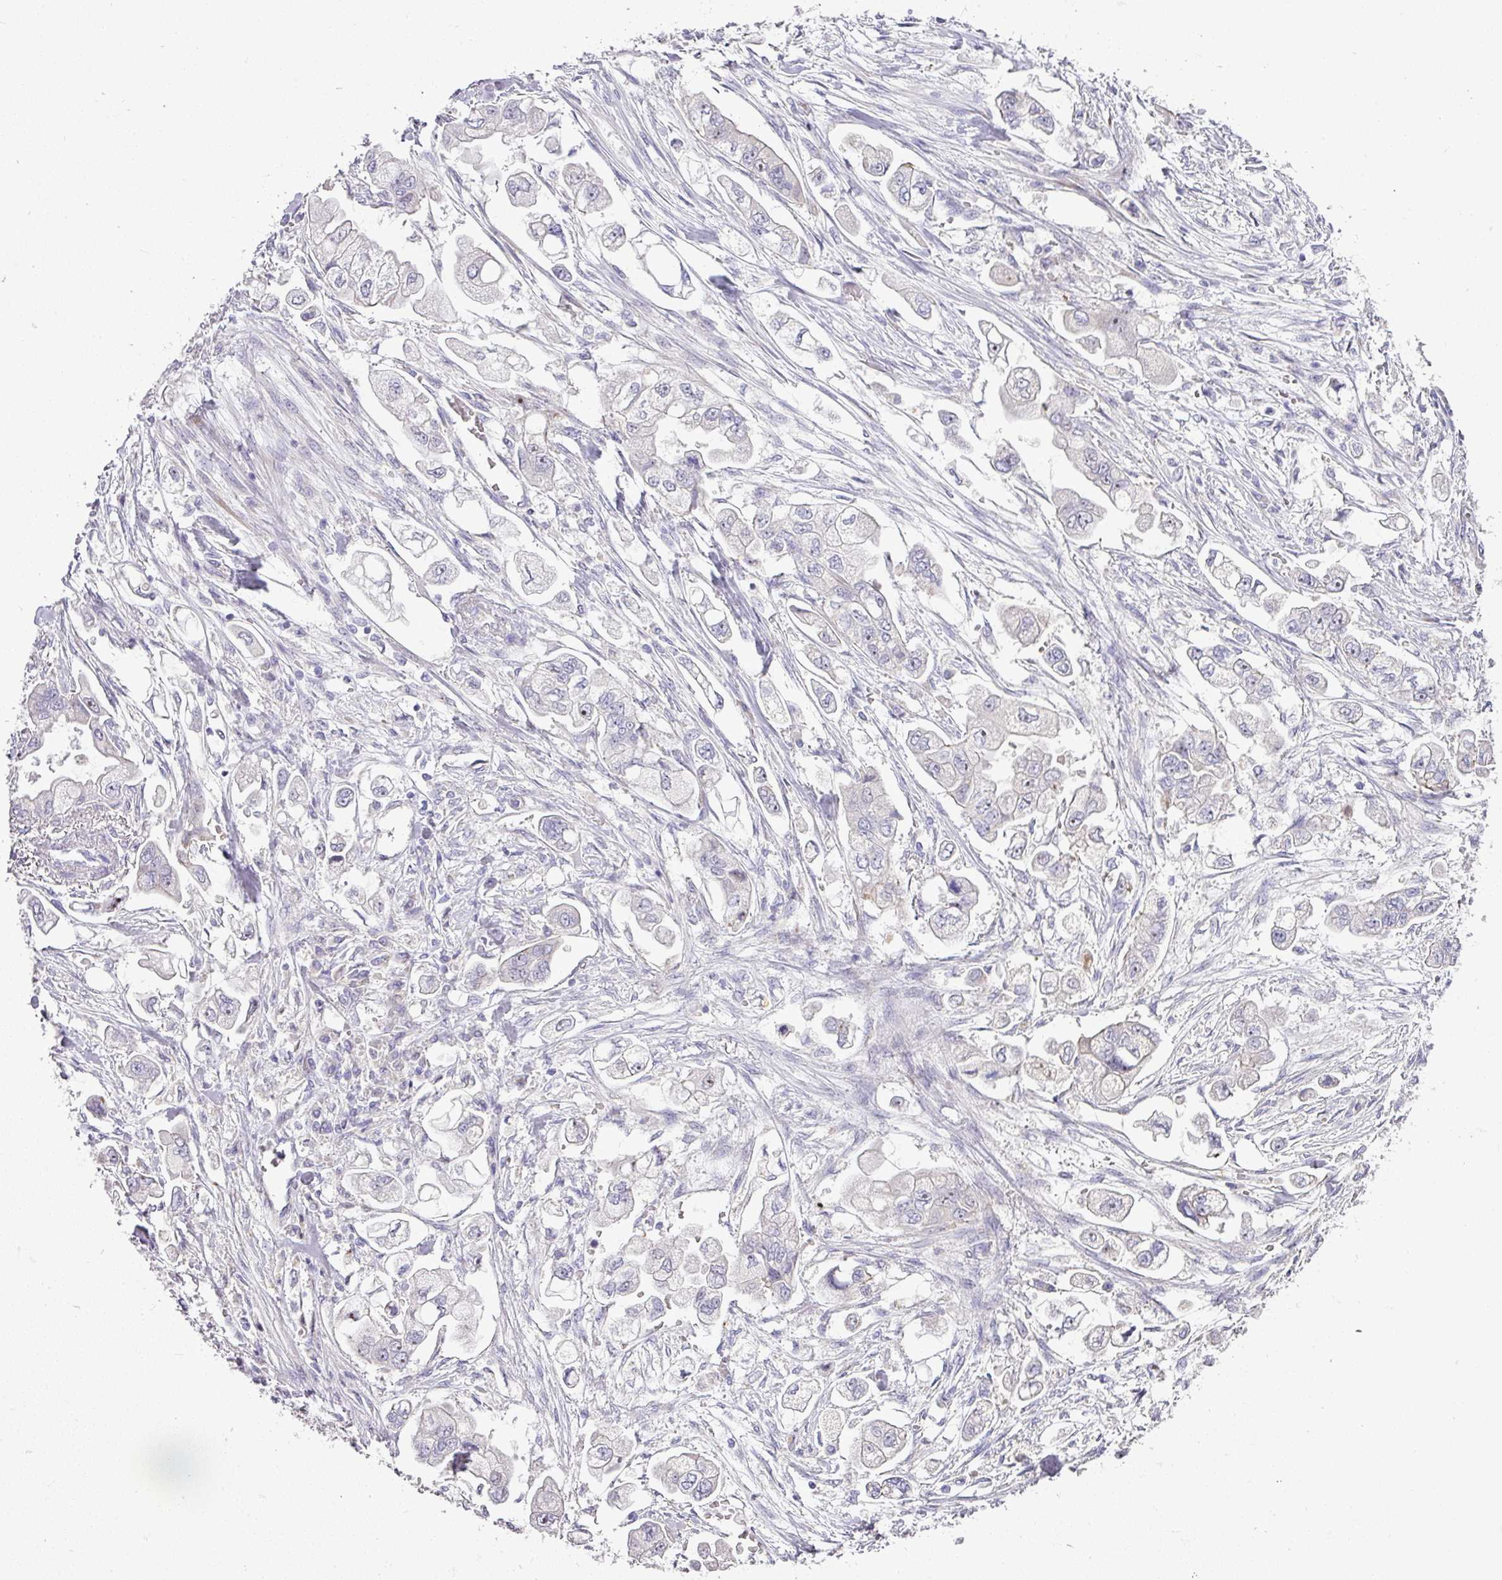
{"staining": {"intensity": "negative", "quantity": "none", "location": "none"}, "tissue": "stomach cancer", "cell_type": "Tumor cells", "image_type": "cancer", "snomed": [{"axis": "morphology", "description": "Adenocarcinoma, NOS"}, {"axis": "topography", "description": "Stomach"}], "caption": "Immunohistochemical staining of human adenocarcinoma (stomach) exhibits no significant staining in tumor cells.", "gene": "ATP6V1F", "patient": {"sex": "male", "age": 62}}